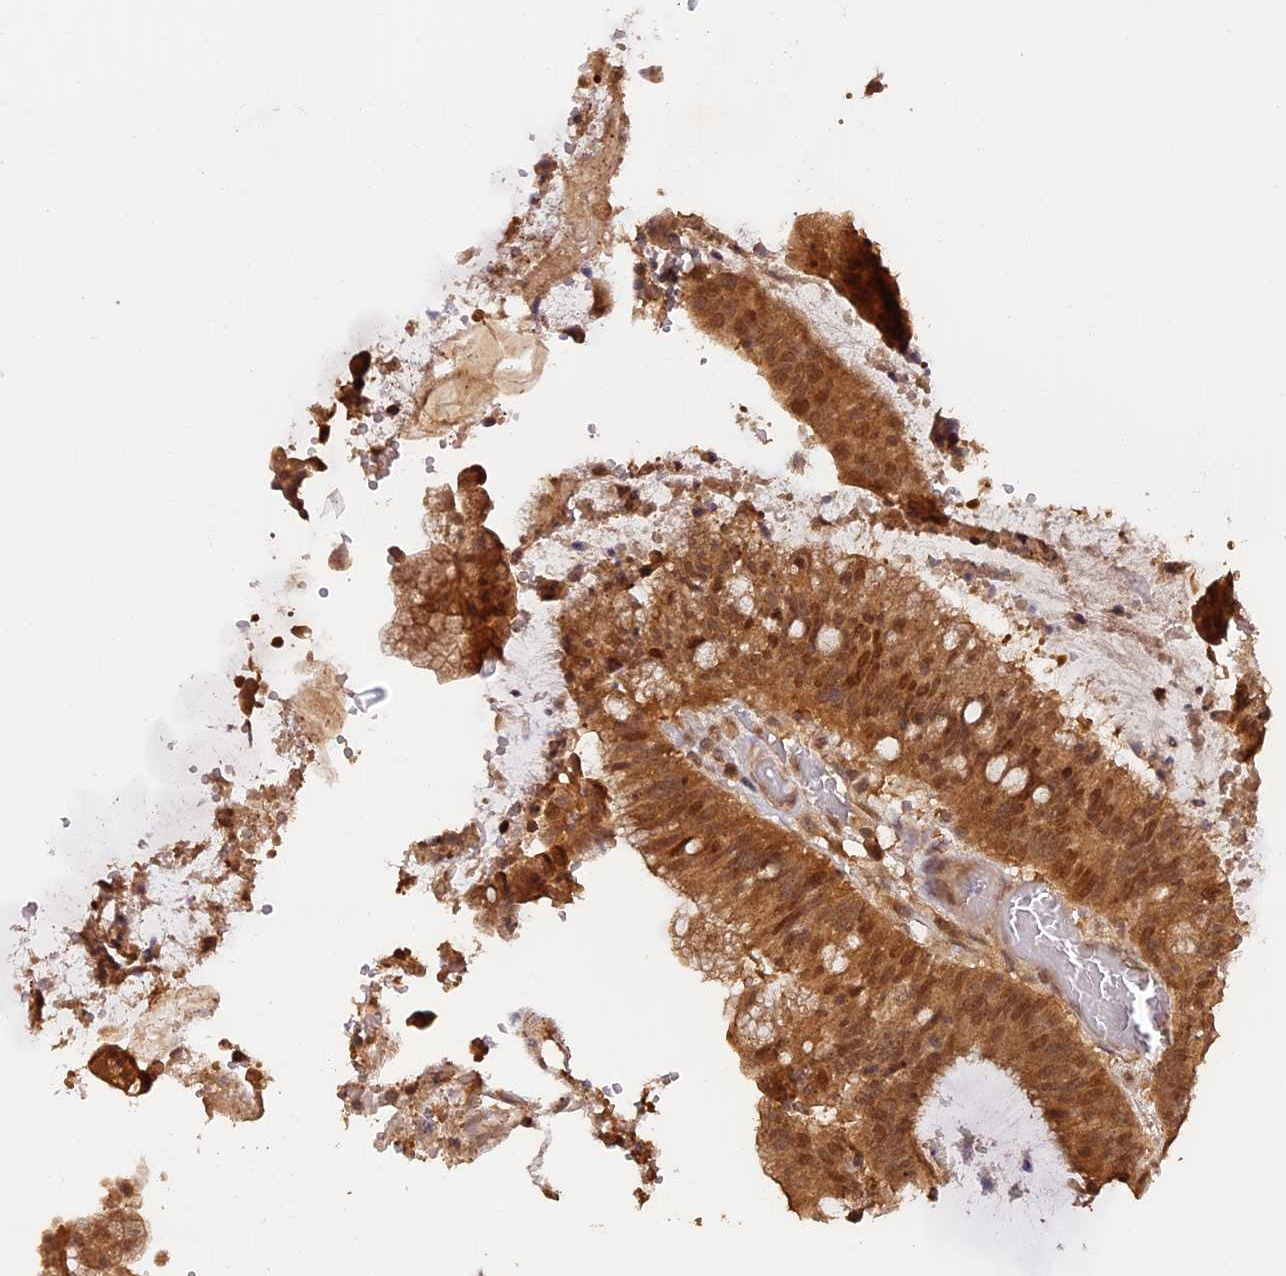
{"staining": {"intensity": "moderate", "quantity": ">75%", "location": "cytoplasmic/membranous,nuclear"}, "tissue": "colorectal cancer", "cell_type": "Tumor cells", "image_type": "cancer", "snomed": [{"axis": "morphology", "description": "Adenocarcinoma, NOS"}, {"axis": "topography", "description": "Rectum"}], "caption": "A histopathology image of human colorectal cancer (adenocarcinoma) stained for a protein reveals moderate cytoplasmic/membranous and nuclear brown staining in tumor cells.", "gene": "MYBL2", "patient": {"sex": "female", "age": 77}}